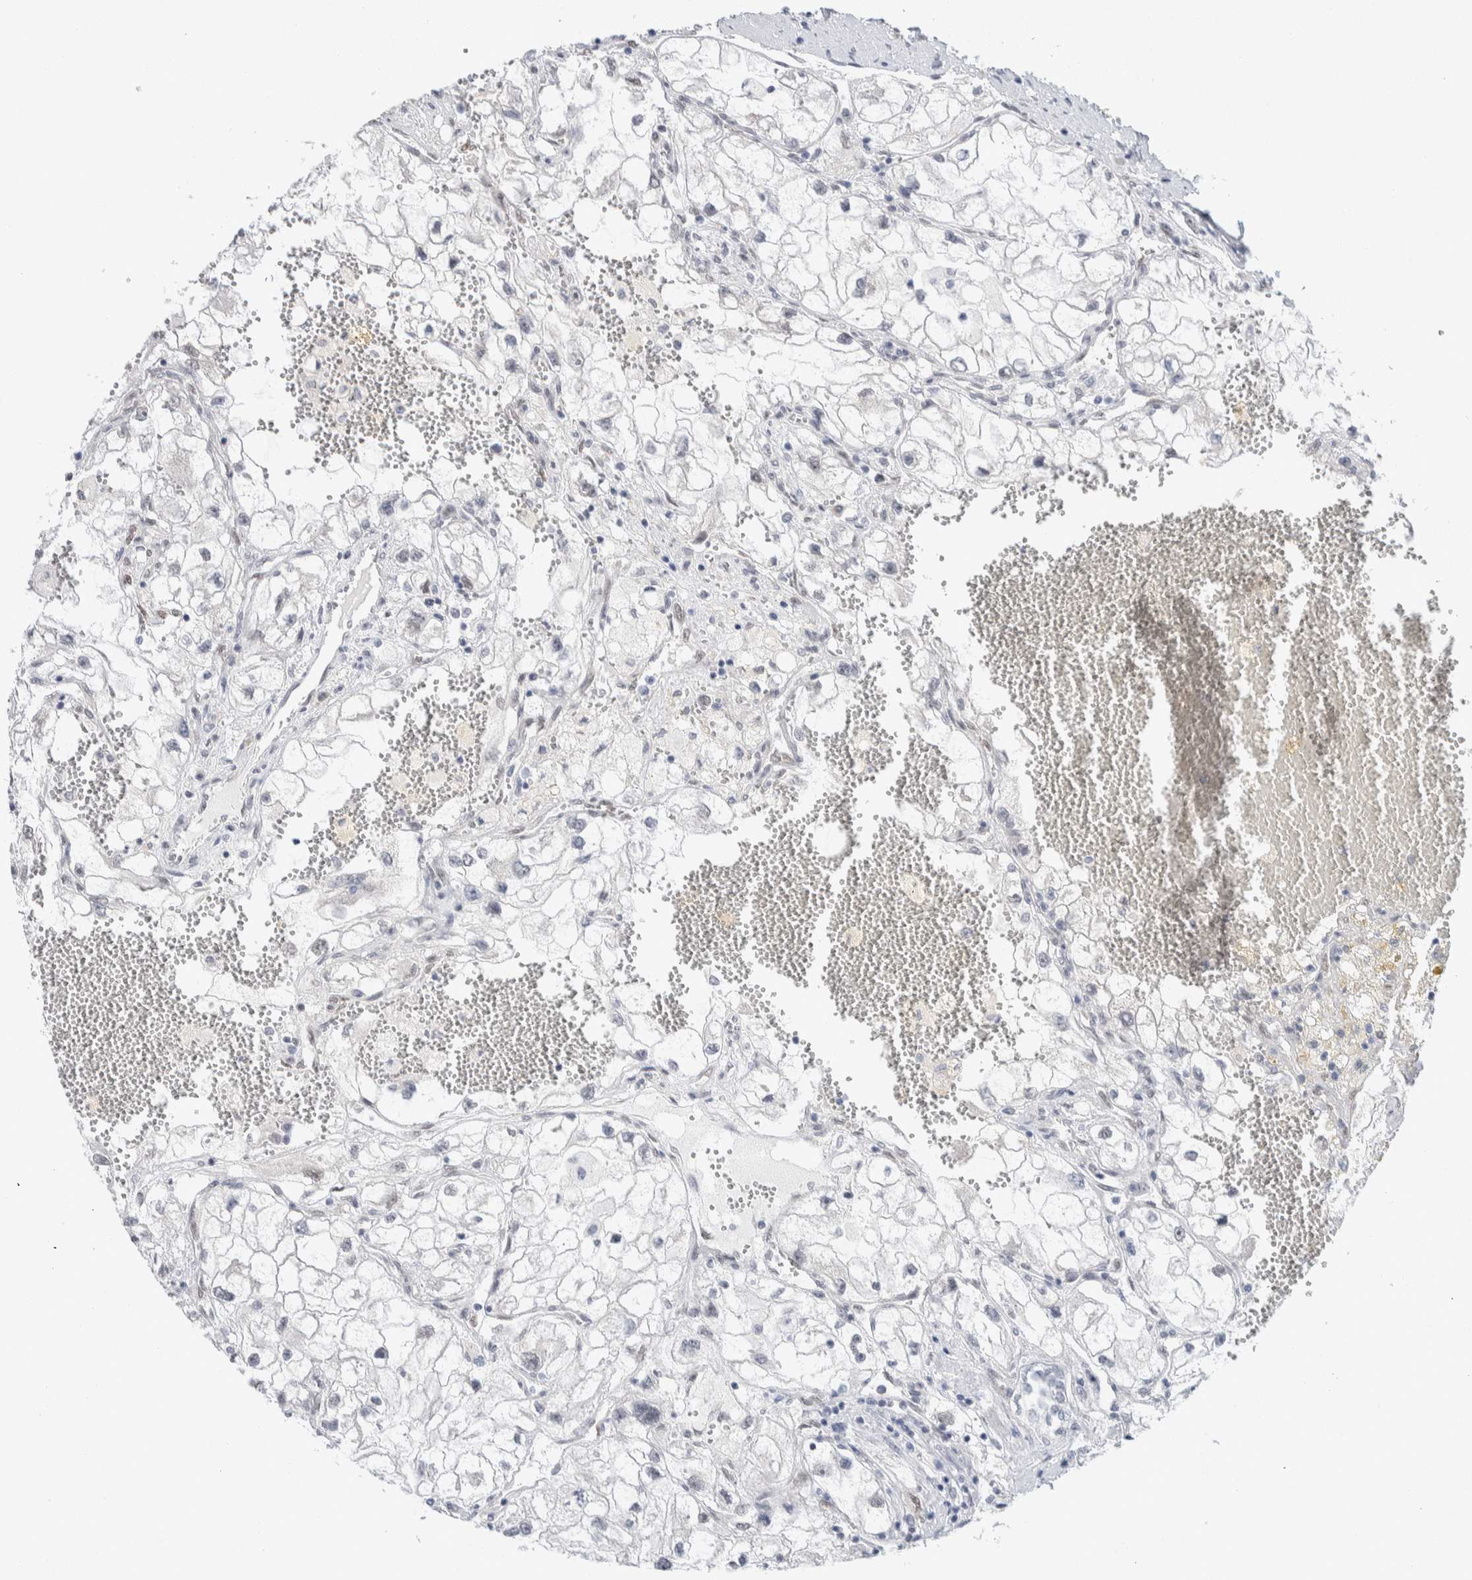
{"staining": {"intensity": "negative", "quantity": "none", "location": "none"}, "tissue": "renal cancer", "cell_type": "Tumor cells", "image_type": "cancer", "snomed": [{"axis": "morphology", "description": "Adenocarcinoma, NOS"}, {"axis": "topography", "description": "Kidney"}], "caption": "Immunohistochemistry photomicrograph of neoplastic tissue: human adenocarcinoma (renal) stained with DAB displays no significant protein positivity in tumor cells.", "gene": "PRMT1", "patient": {"sex": "female", "age": 70}}